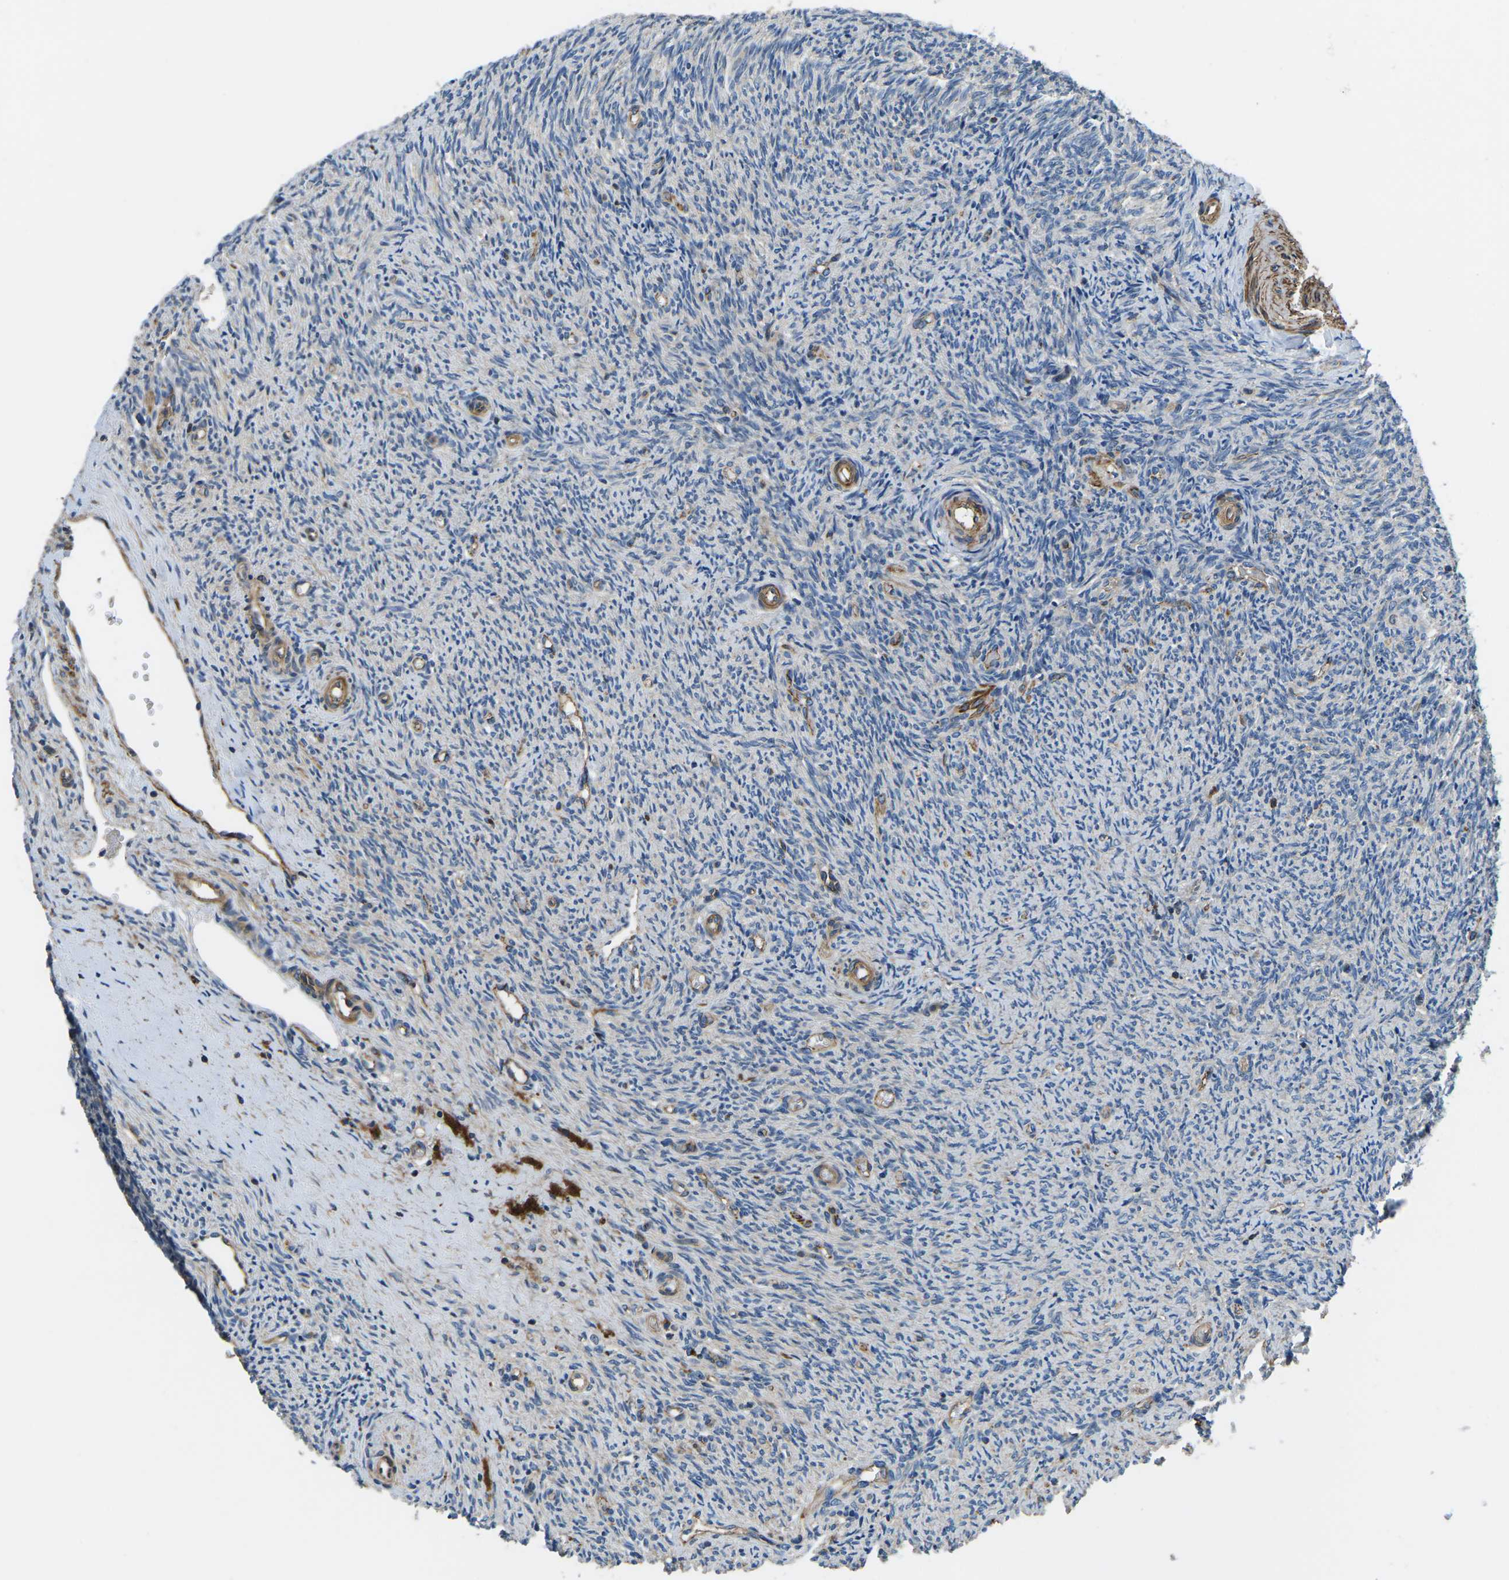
{"staining": {"intensity": "moderate", "quantity": "25%-75%", "location": "cytoplasmic/membranous"}, "tissue": "ovary", "cell_type": "Follicle cells", "image_type": "normal", "snomed": [{"axis": "morphology", "description": "Normal tissue, NOS"}, {"axis": "topography", "description": "Ovary"}], "caption": "An image of ovary stained for a protein demonstrates moderate cytoplasmic/membranous brown staining in follicle cells. (Stains: DAB in brown, nuclei in blue, Microscopy: brightfield microscopy at high magnification).", "gene": "KCNJ15", "patient": {"sex": "female", "age": 41}}